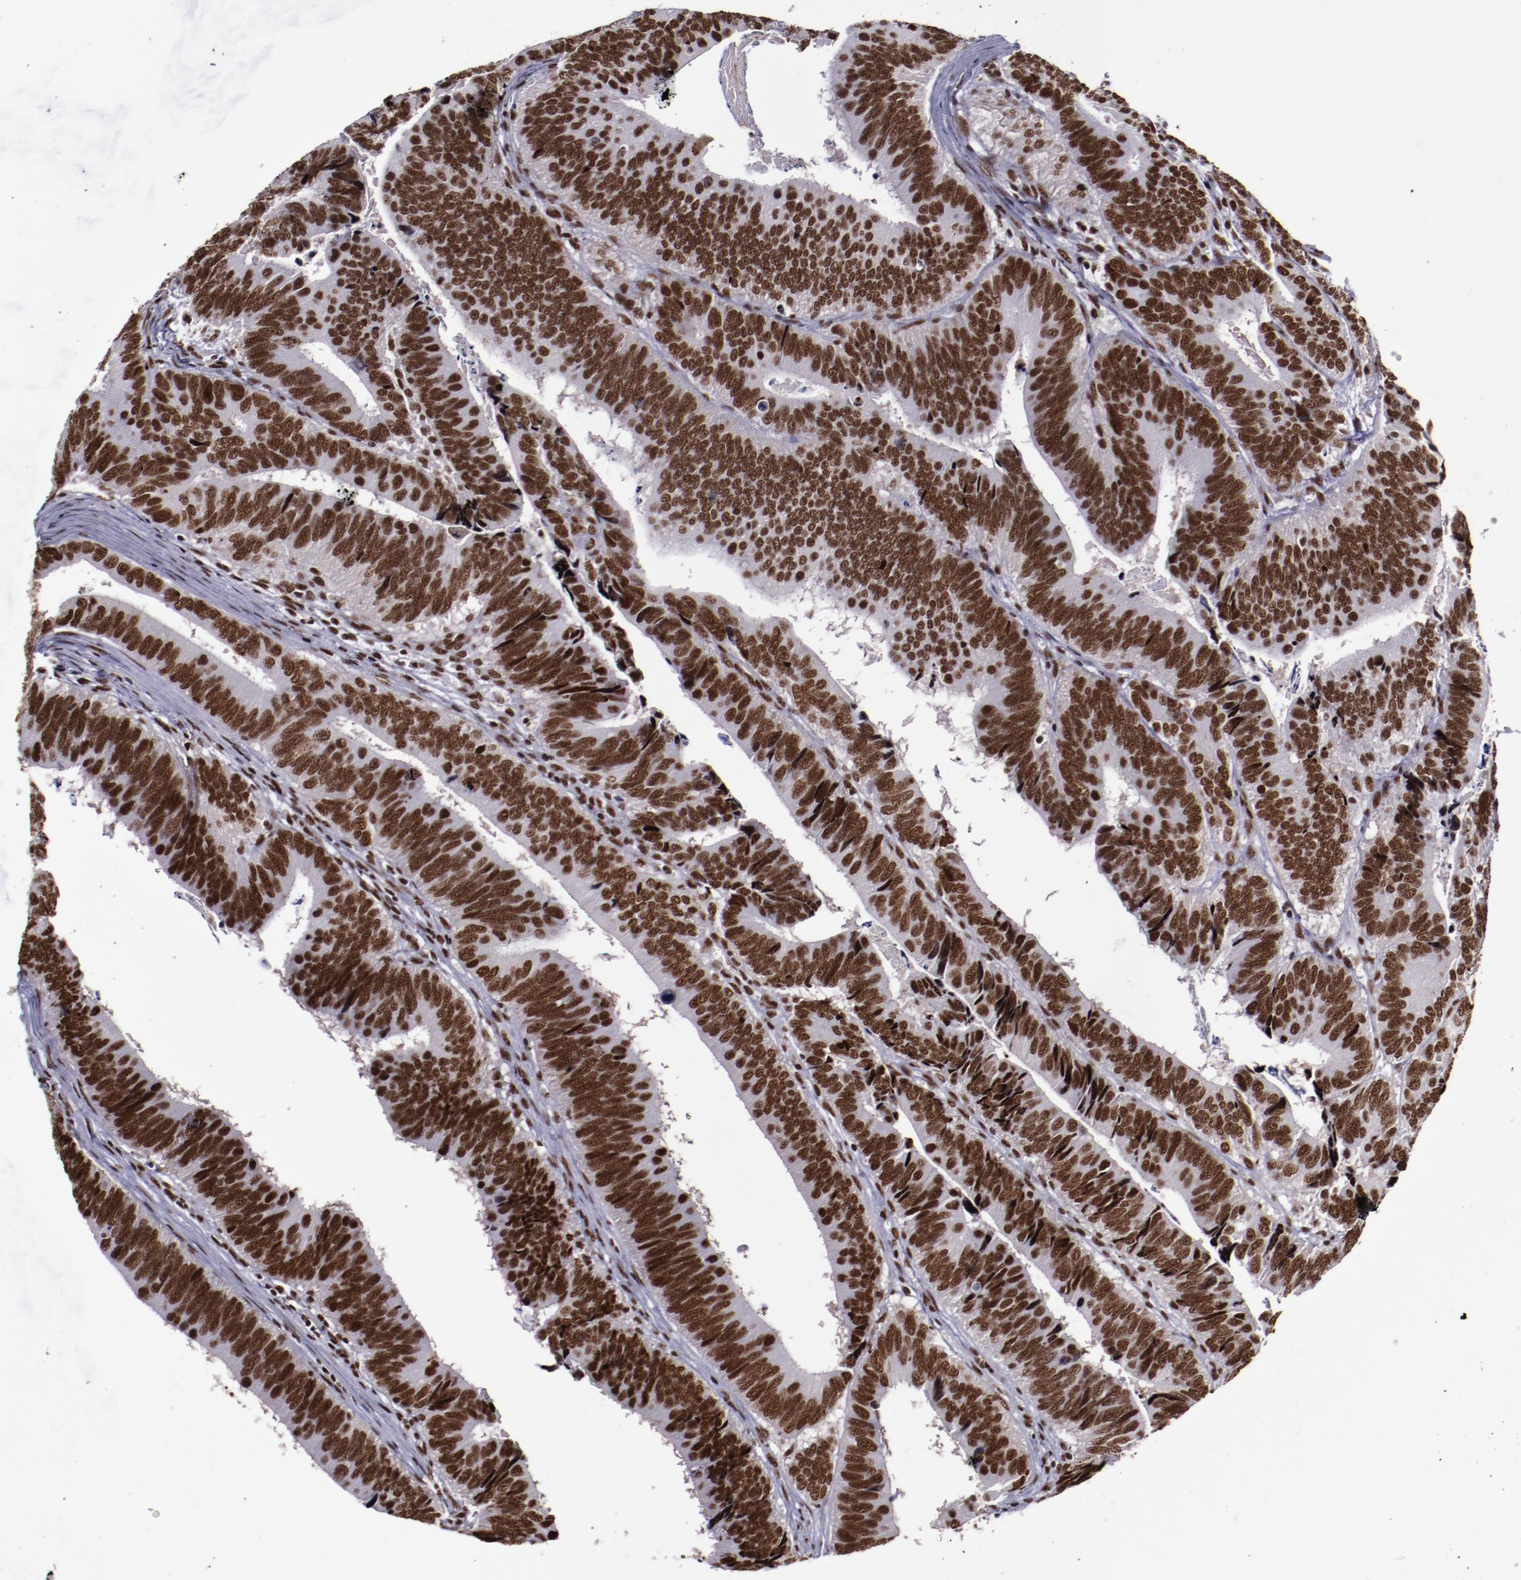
{"staining": {"intensity": "strong", "quantity": ">75%", "location": "nuclear"}, "tissue": "colorectal cancer", "cell_type": "Tumor cells", "image_type": "cancer", "snomed": [{"axis": "morphology", "description": "Adenocarcinoma, NOS"}, {"axis": "topography", "description": "Colon"}], "caption": "High-power microscopy captured an immunohistochemistry (IHC) image of adenocarcinoma (colorectal), revealing strong nuclear expression in about >75% of tumor cells.", "gene": "ERH", "patient": {"sex": "male", "age": 72}}